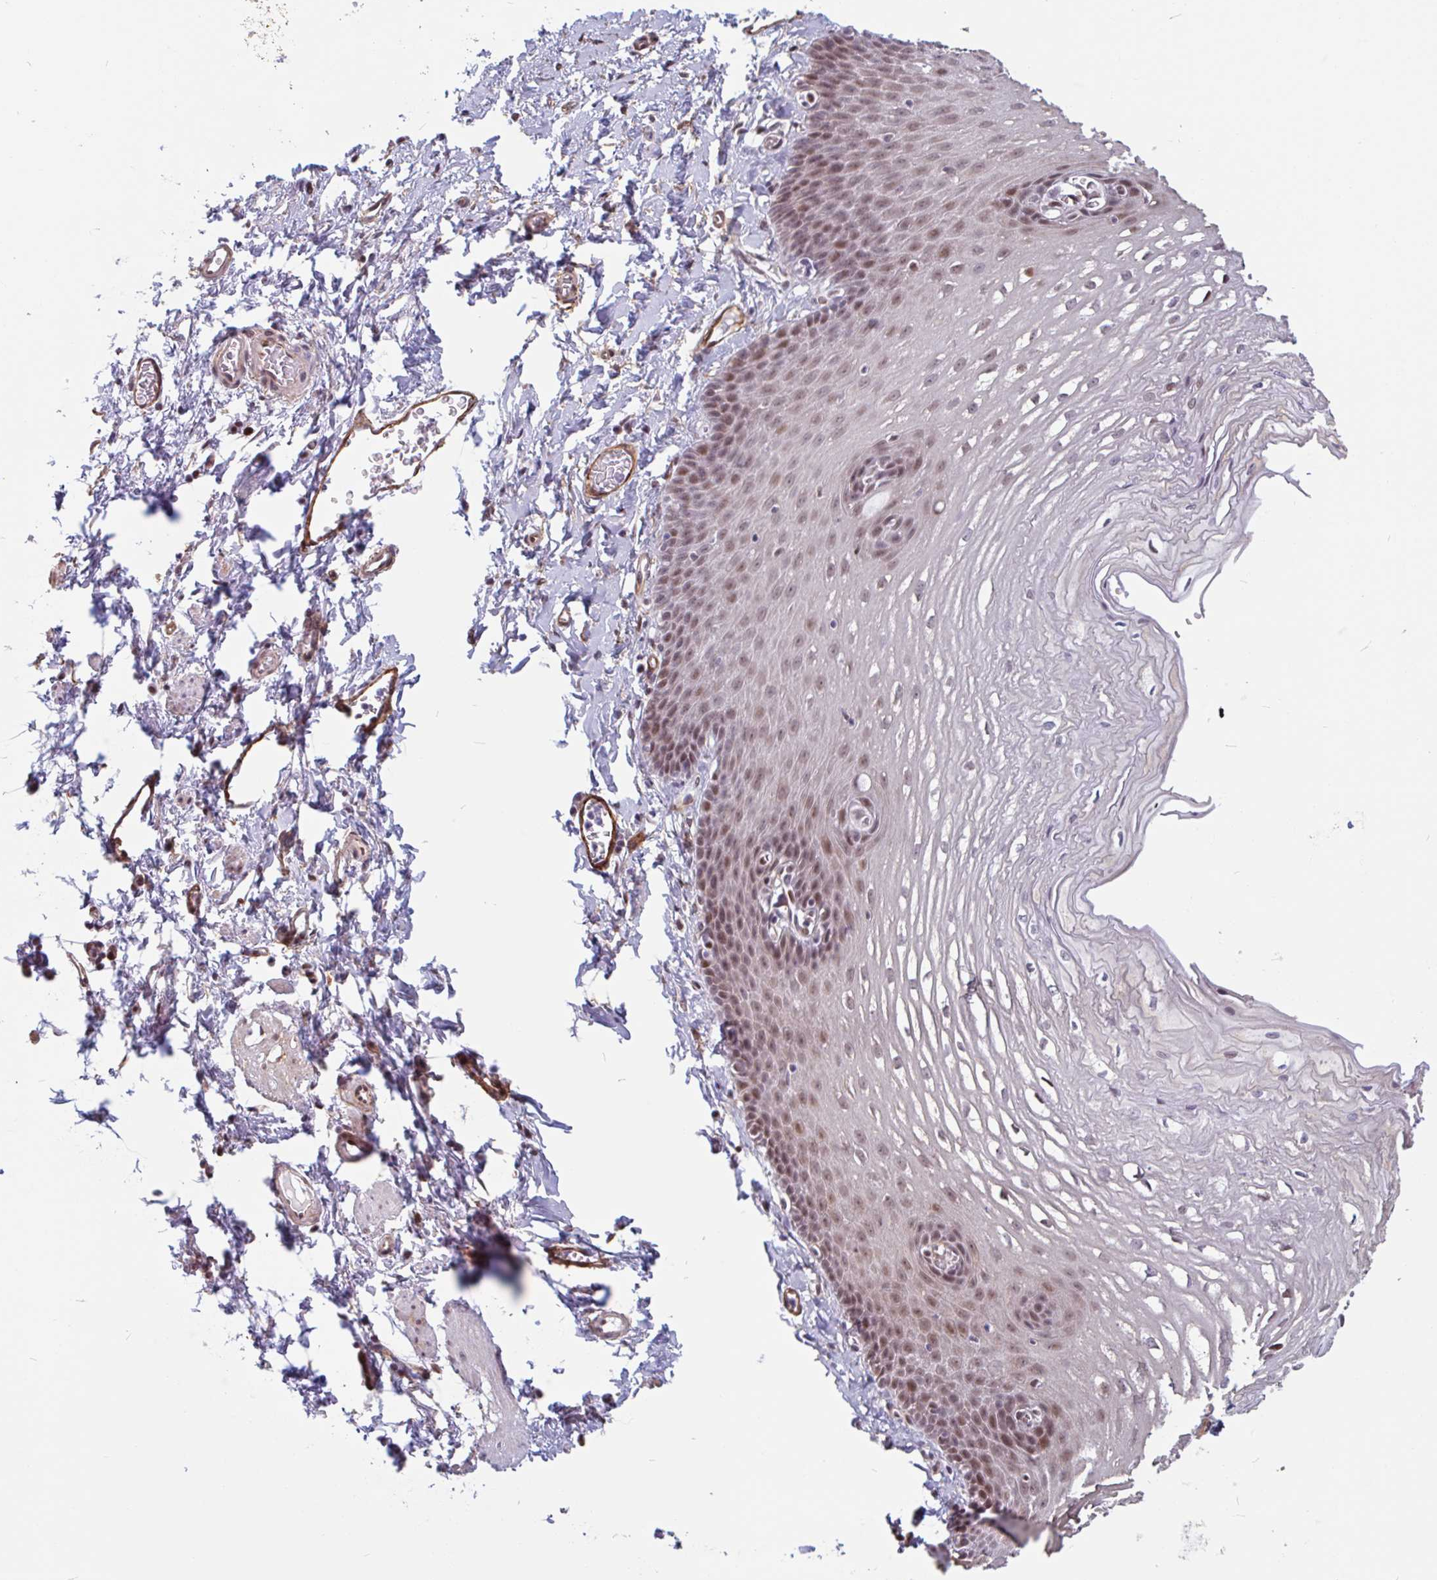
{"staining": {"intensity": "moderate", "quantity": ">75%", "location": "nuclear"}, "tissue": "esophagus", "cell_type": "Squamous epithelial cells", "image_type": "normal", "snomed": [{"axis": "morphology", "description": "Normal tissue, NOS"}, {"axis": "topography", "description": "Esophagus"}], "caption": "Approximately >75% of squamous epithelial cells in normal esophagus display moderate nuclear protein positivity as visualized by brown immunohistochemical staining.", "gene": "TMEM119", "patient": {"sex": "male", "age": 70}}